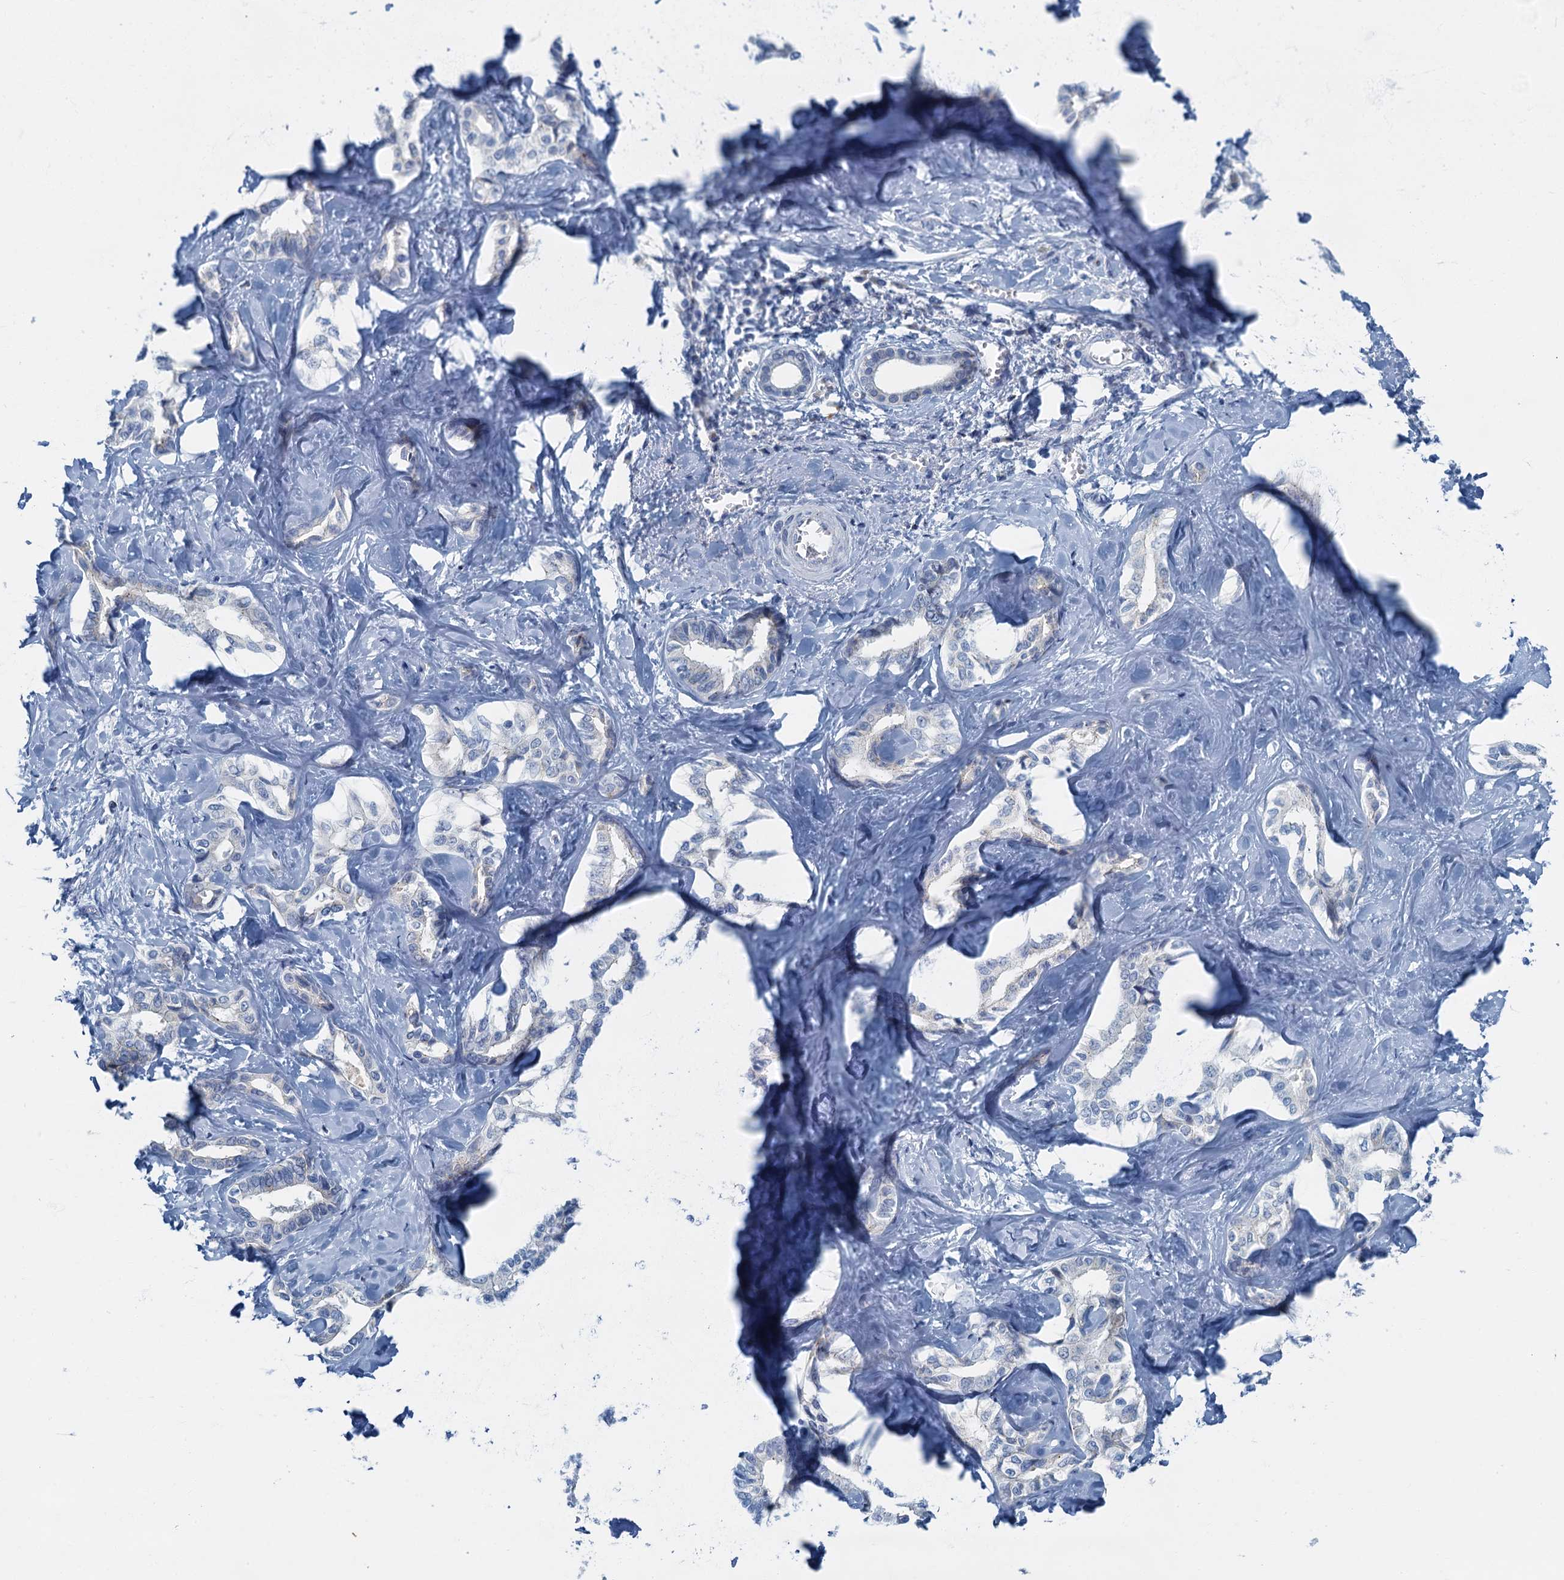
{"staining": {"intensity": "negative", "quantity": "none", "location": "none"}, "tissue": "liver cancer", "cell_type": "Tumor cells", "image_type": "cancer", "snomed": [{"axis": "morphology", "description": "Cholangiocarcinoma"}, {"axis": "topography", "description": "Liver"}], "caption": "Tumor cells show no significant staining in cholangiocarcinoma (liver).", "gene": "LYPD3", "patient": {"sex": "female", "age": 77}}